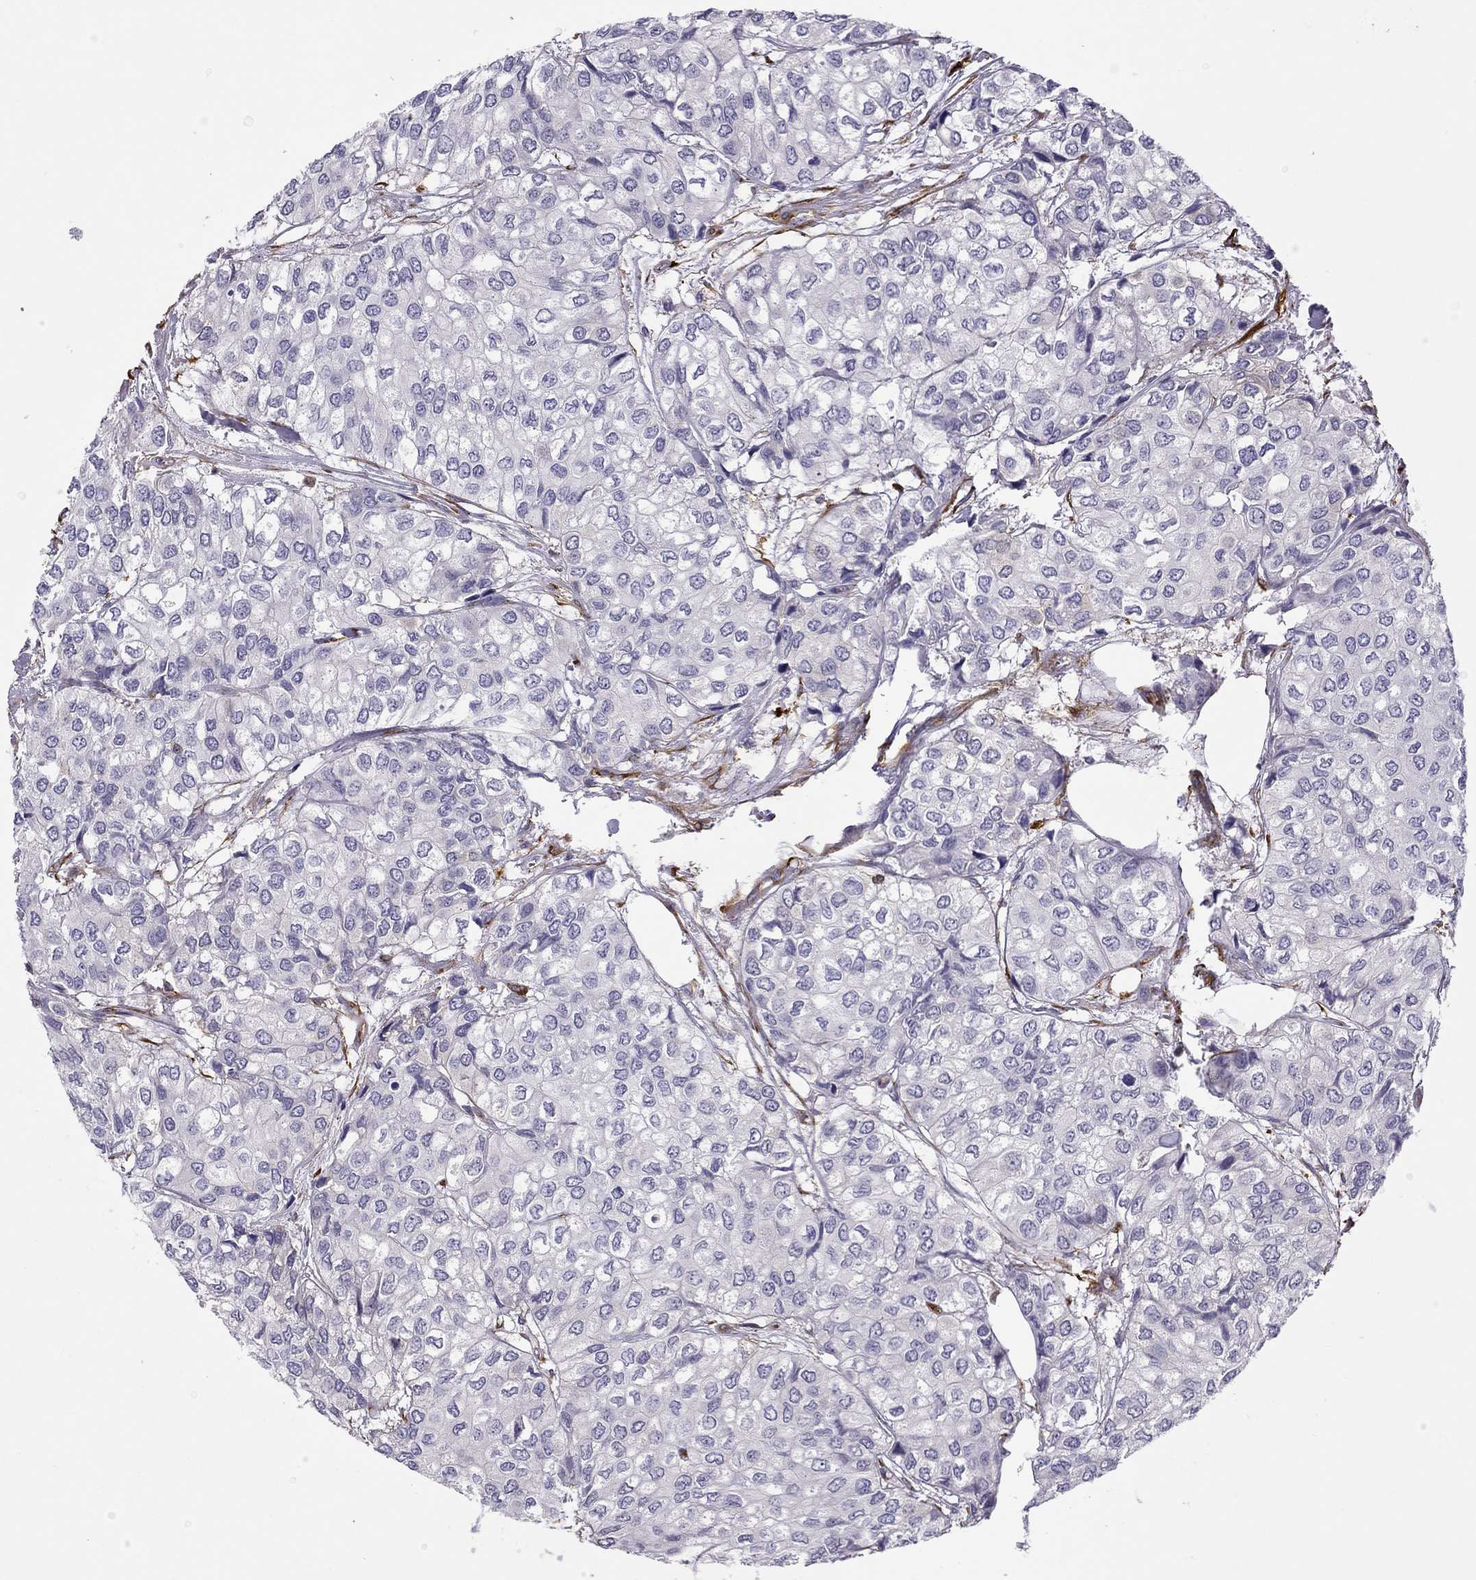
{"staining": {"intensity": "negative", "quantity": "none", "location": "none"}, "tissue": "urothelial cancer", "cell_type": "Tumor cells", "image_type": "cancer", "snomed": [{"axis": "morphology", "description": "Urothelial carcinoma, High grade"}, {"axis": "topography", "description": "Urinary bladder"}], "caption": "An IHC image of urothelial carcinoma (high-grade) is shown. There is no staining in tumor cells of urothelial carcinoma (high-grade).", "gene": "MAP4", "patient": {"sex": "male", "age": 73}}